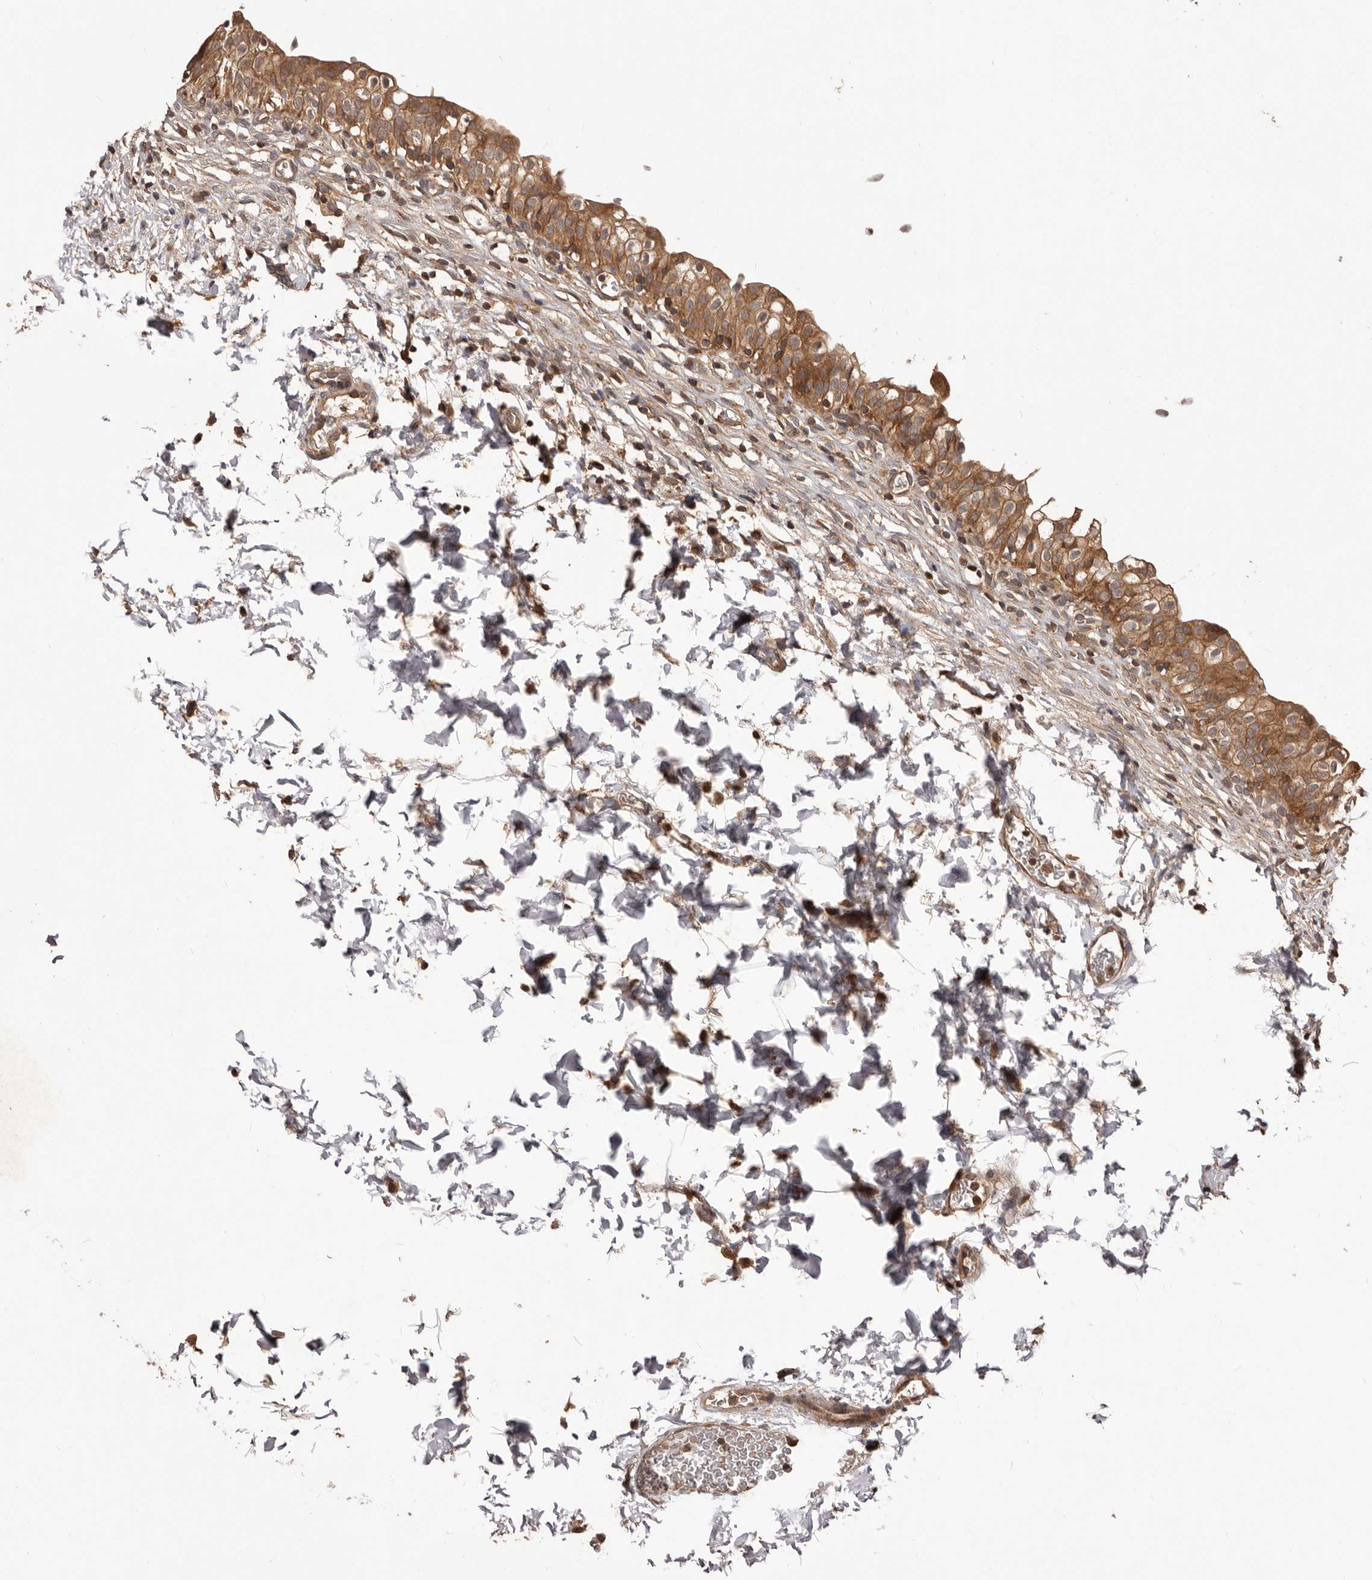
{"staining": {"intensity": "moderate", "quantity": ">75%", "location": "cytoplasmic/membranous"}, "tissue": "urinary bladder", "cell_type": "Urothelial cells", "image_type": "normal", "snomed": [{"axis": "morphology", "description": "Normal tissue, NOS"}, {"axis": "topography", "description": "Urinary bladder"}], "caption": "Urothelial cells display medium levels of moderate cytoplasmic/membranous positivity in approximately >75% of cells in benign human urinary bladder. Nuclei are stained in blue.", "gene": "HBS1L", "patient": {"sex": "male", "age": 55}}